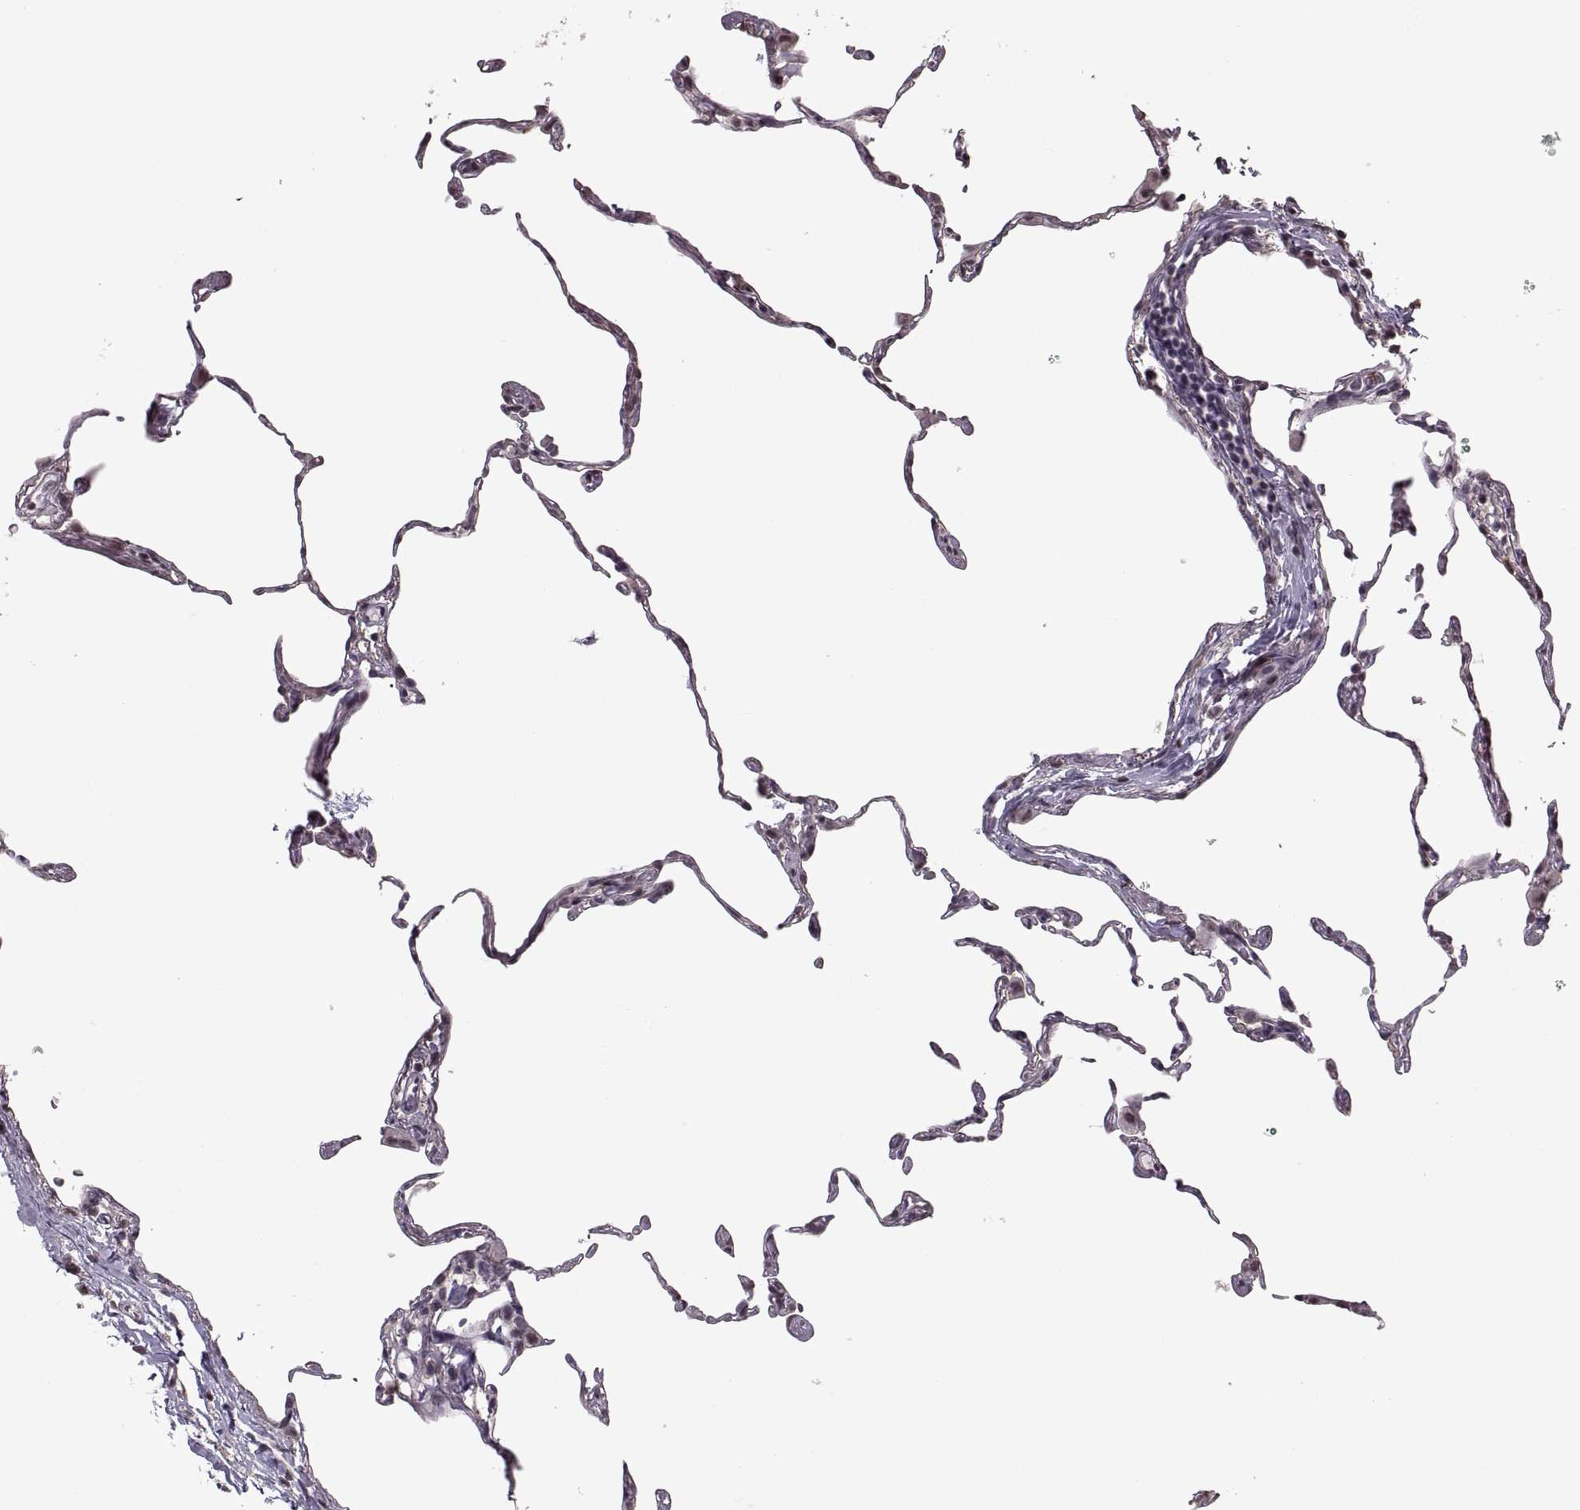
{"staining": {"intensity": "negative", "quantity": "none", "location": "none"}, "tissue": "lung", "cell_type": "Alveolar cells", "image_type": "normal", "snomed": [{"axis": "morphology", "description": "Normal tissue, NOS"}, {"axis": "topography", "description": "Lung"}], "caption": "Immunohistochemistry (IHC) histopathology image of normal lung: lung stained with DAB exhibits no significant protein positivity in alveolar cells.", "gene": "PALS1", "patient": {"sex": "female", "age": 57}}